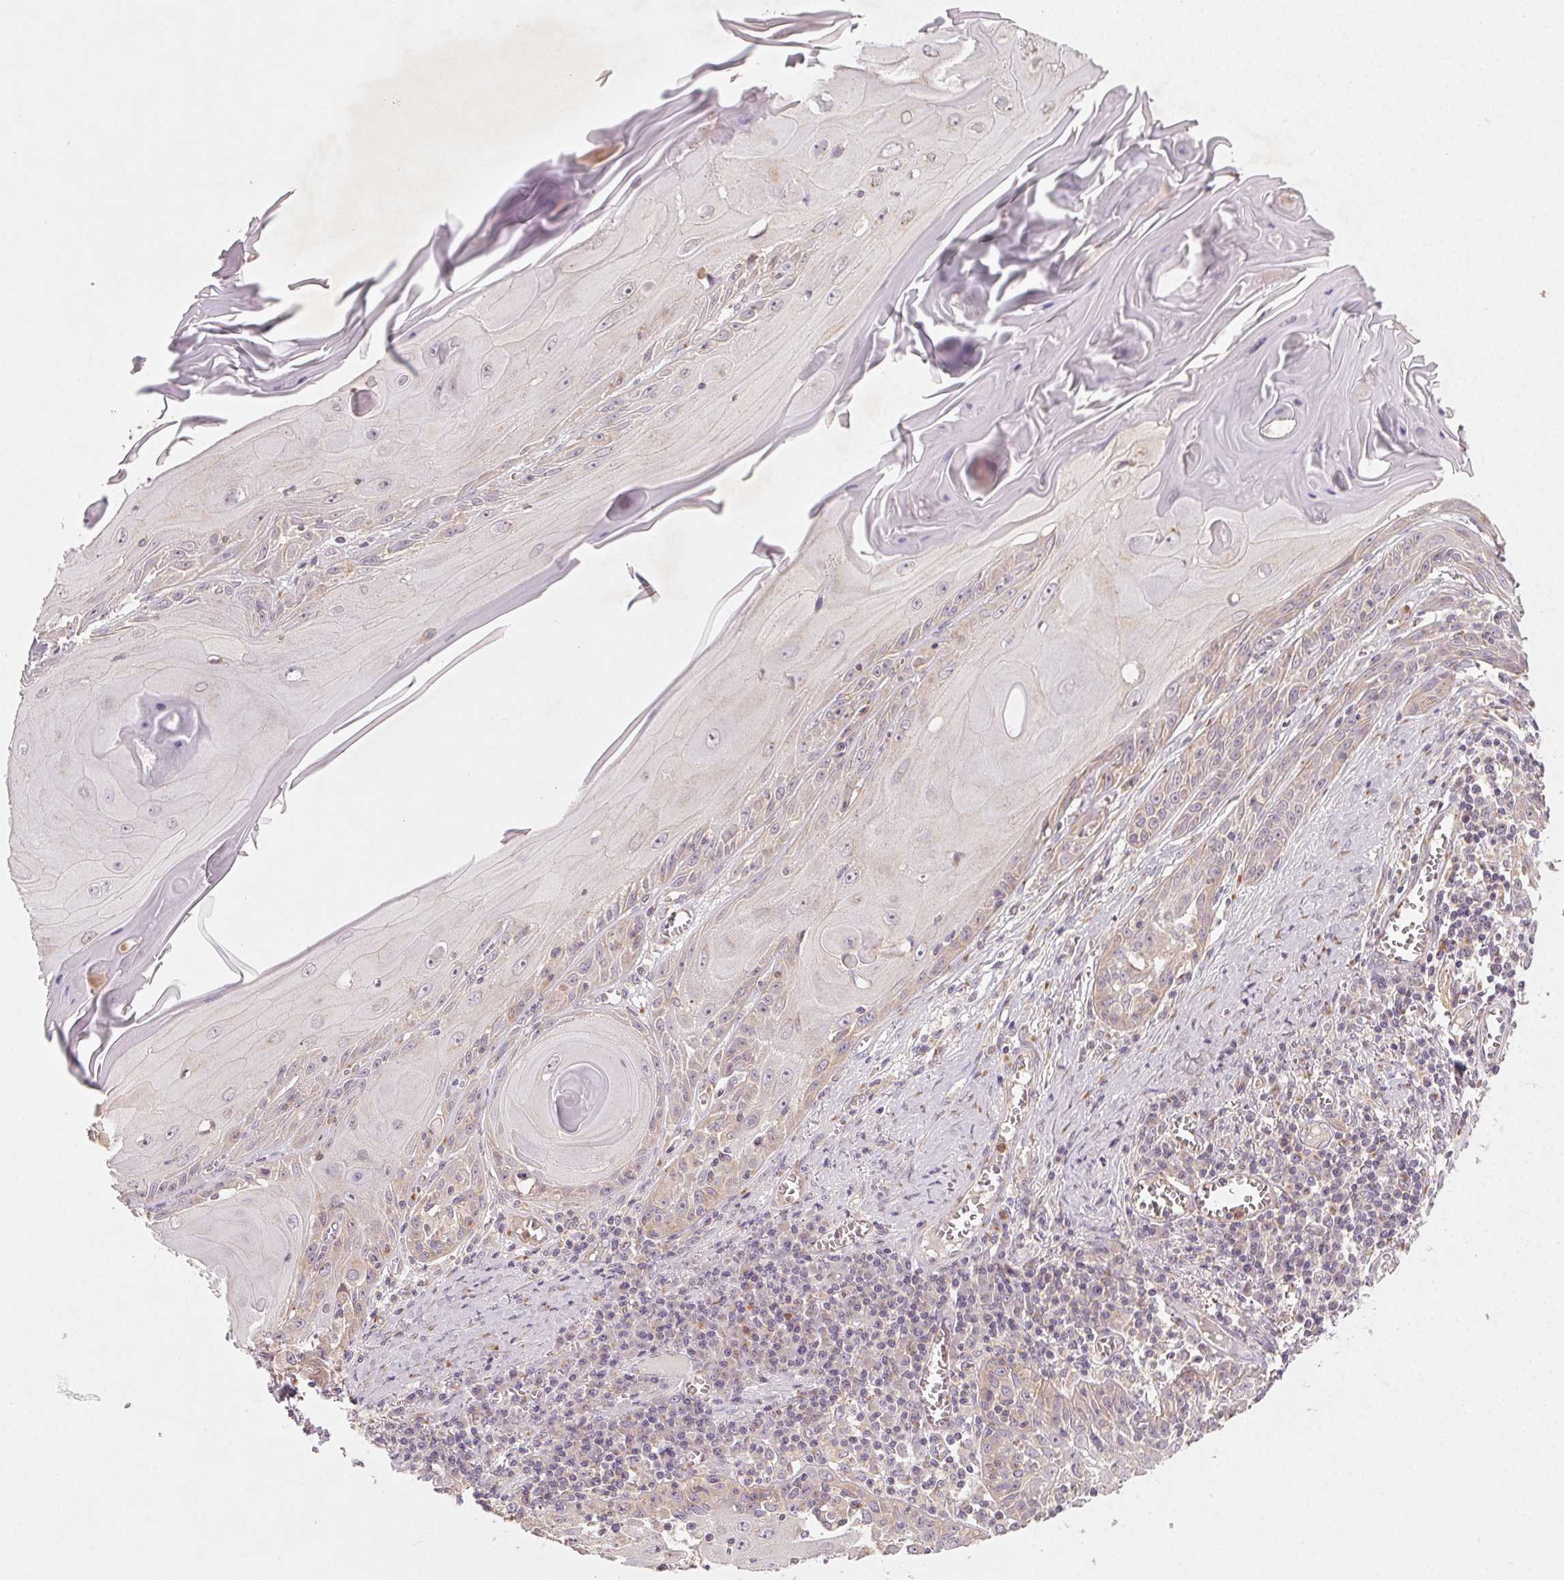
{"staining": {"intensity": "weak", "quantity": "25%-75%", "location": "cytoplasmic/membranous"}, "tissue": "skin cancer", "cell_type": "Tumor cells", "image_type": "cancer", "snomed": [{"axis": "morphology", "description": "Squamous cell carcinoma, NOS"}, {"axis": "topography", "description": "Skin"}, {"axis": "topography", "description": "Vulva"}], "caption": "Skin cancer stained for a protein (brown) reveals weak cytoplasmic/membranous positive expression in about 25%-75% of tumor cells.", "gene": "AP1S1", "patient": {"sex": "female", "age": 85}}